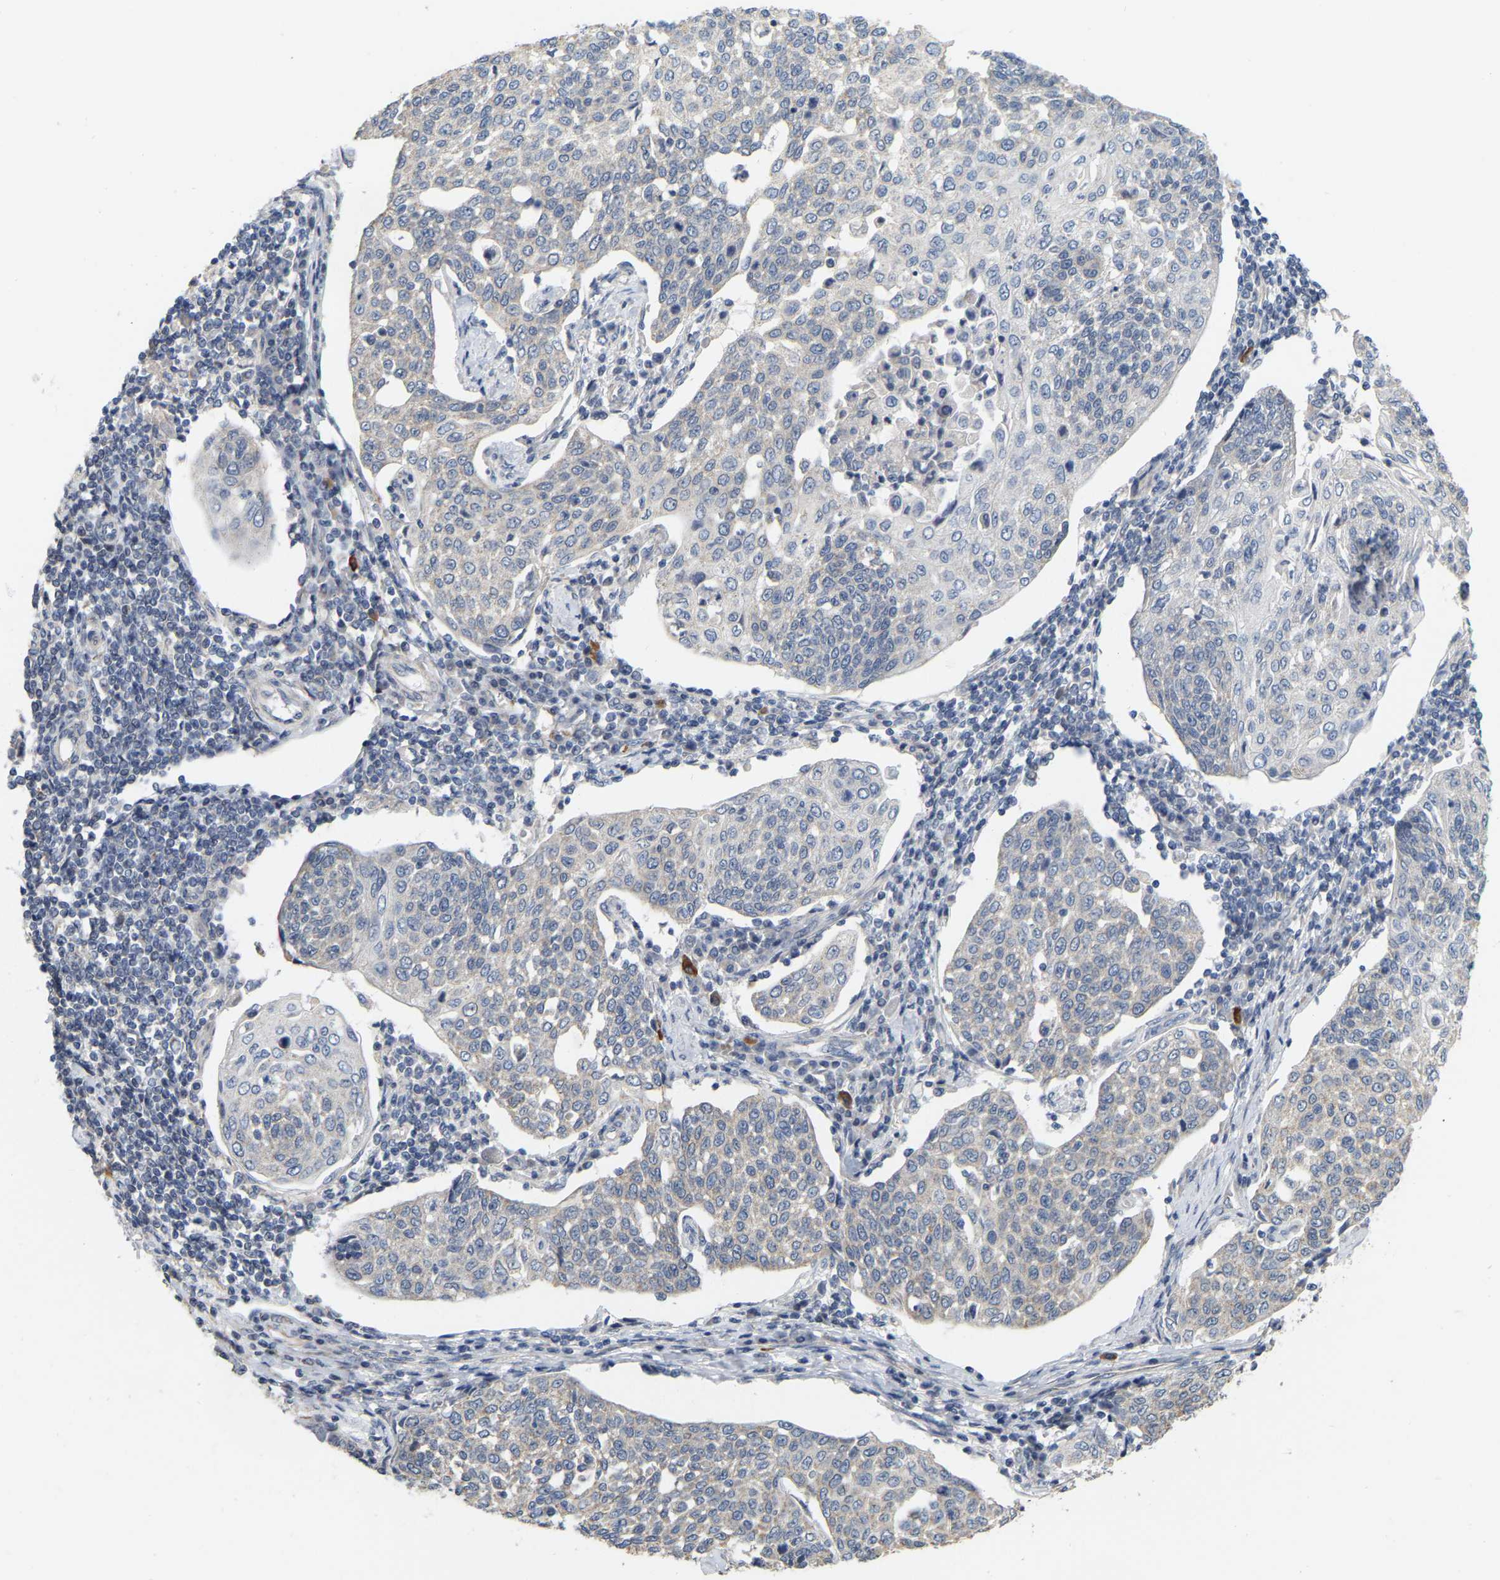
{"staining": {"intensity": "weak", "quantity": "<25%", "location": "cytoplasmic/membranous"}, "tissue": "cervical cancer", "cell_type": "Tumor cells", "image_type": "cancer", "snomed": [{"axis": "morphology", "description": "Squamous cell carcinoma, NOS"}, {"axis": "topography", "description": "Cervix"}], "caption": "Immunohistochemistry (IHC) of human cervical cancer (squamous cell carcinoma) reveals no staining in tumor cells.", "gene": "SSH1", "patient": {"sex": "female", "age": 34}}